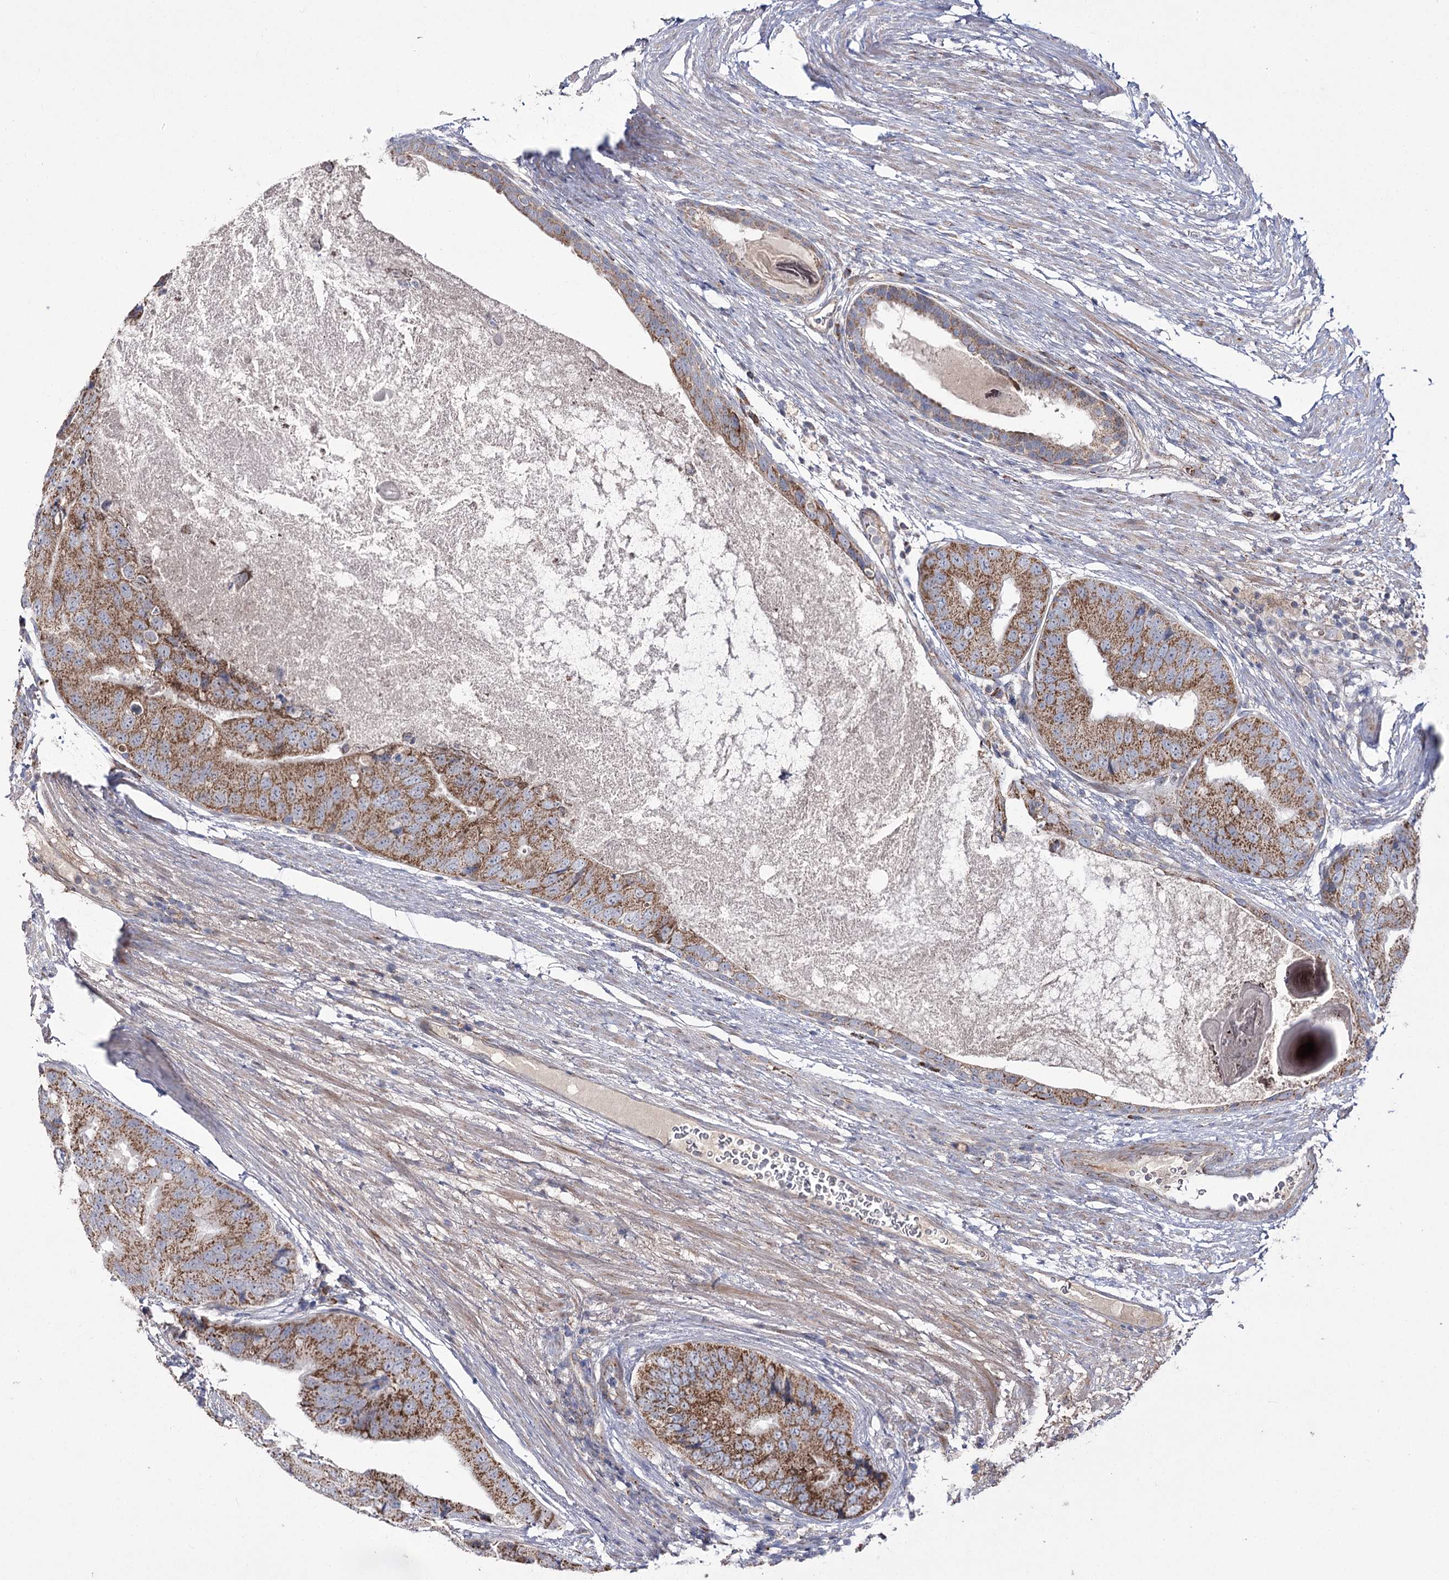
{"staining": {"intensity": "moderate", "quantity": ">75%", "location": "cytoplasmic/membranous"}, "tissue": "prostate cancer", "cell_type": "Tumor cells", "image_type": "cancer", "snomed": [{"axis": "morphology", "description": "Adenocarcinoma, High grade"}, {"axis": "topography", "description": "Prostate"}], "caption": "This image displays immunohistochemistry (IHC) staining of prostate cancer, with medium moderate cytoplasmic/membranous positivity in approximately >75% of tumor cells.", "gene": "NADK2", "patient": {"sex": "male", "age": 70}}